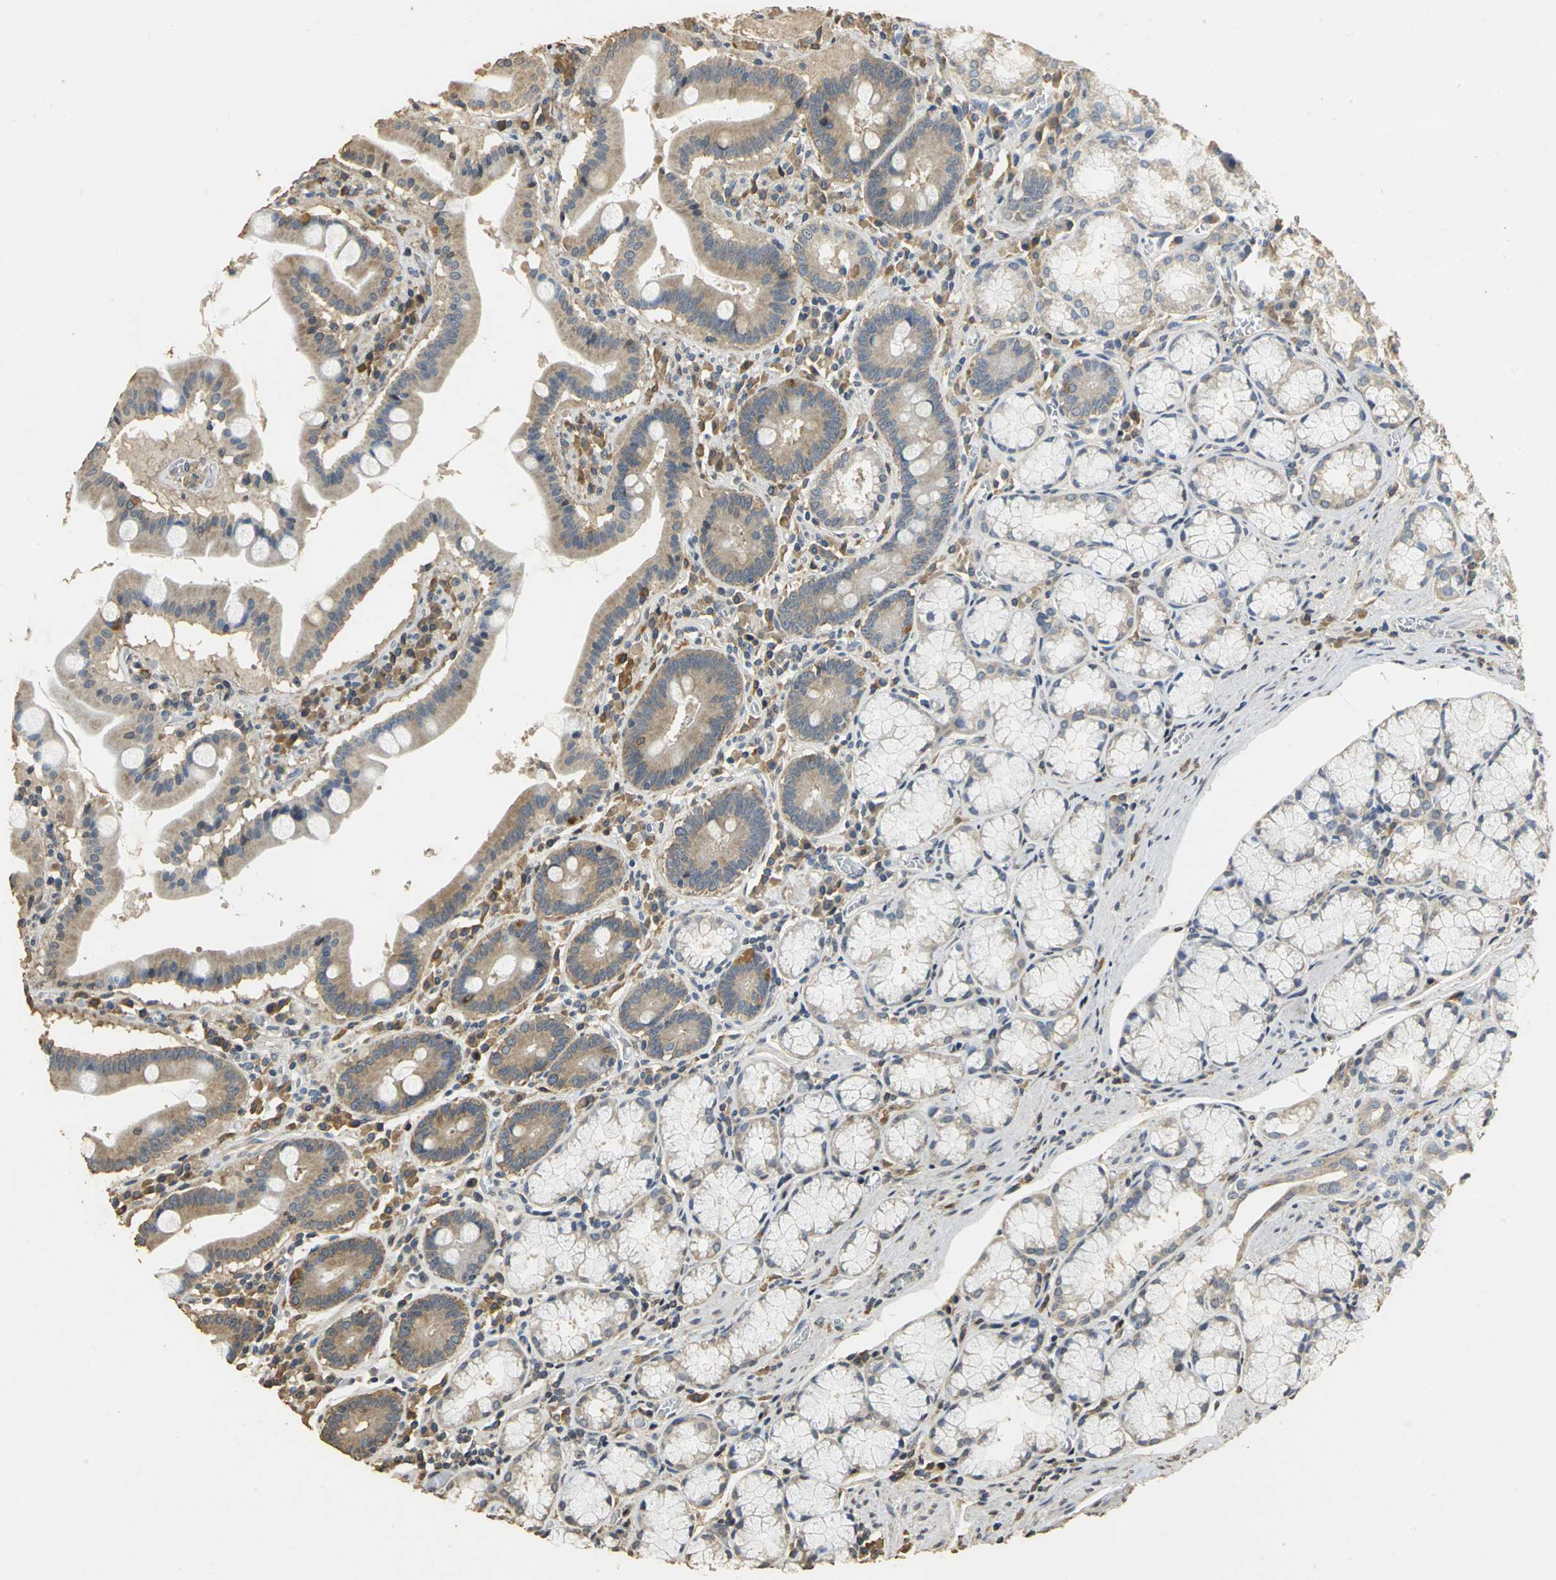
{"staining": {"intensity": "moderate", "quantity": ">75%", "location": "cytoplasmic/membranous"}, "tissue": "stomach", "cell_type": "Glandular cells", "image_type": "normal", "snomed": [{"axis": "morphology", "description": "Normal tissue, NOS"}, {"axis": "topography", "description": "Stomach, lower"}], "caption": "High-magnification brightfield microscopy of normal stomach stained with DAB (3,3'-diaminobenzidine) (brown) and counterstained with hematoxylin (blue). glandular cells exhibit moderate cytoplasmic/membranous staining is seen in about>75% of cells. (IHC, brightfield microscopy, high magnification).", "gene": "ACSL4", "patient": {"sex": "male", "age": 56}}